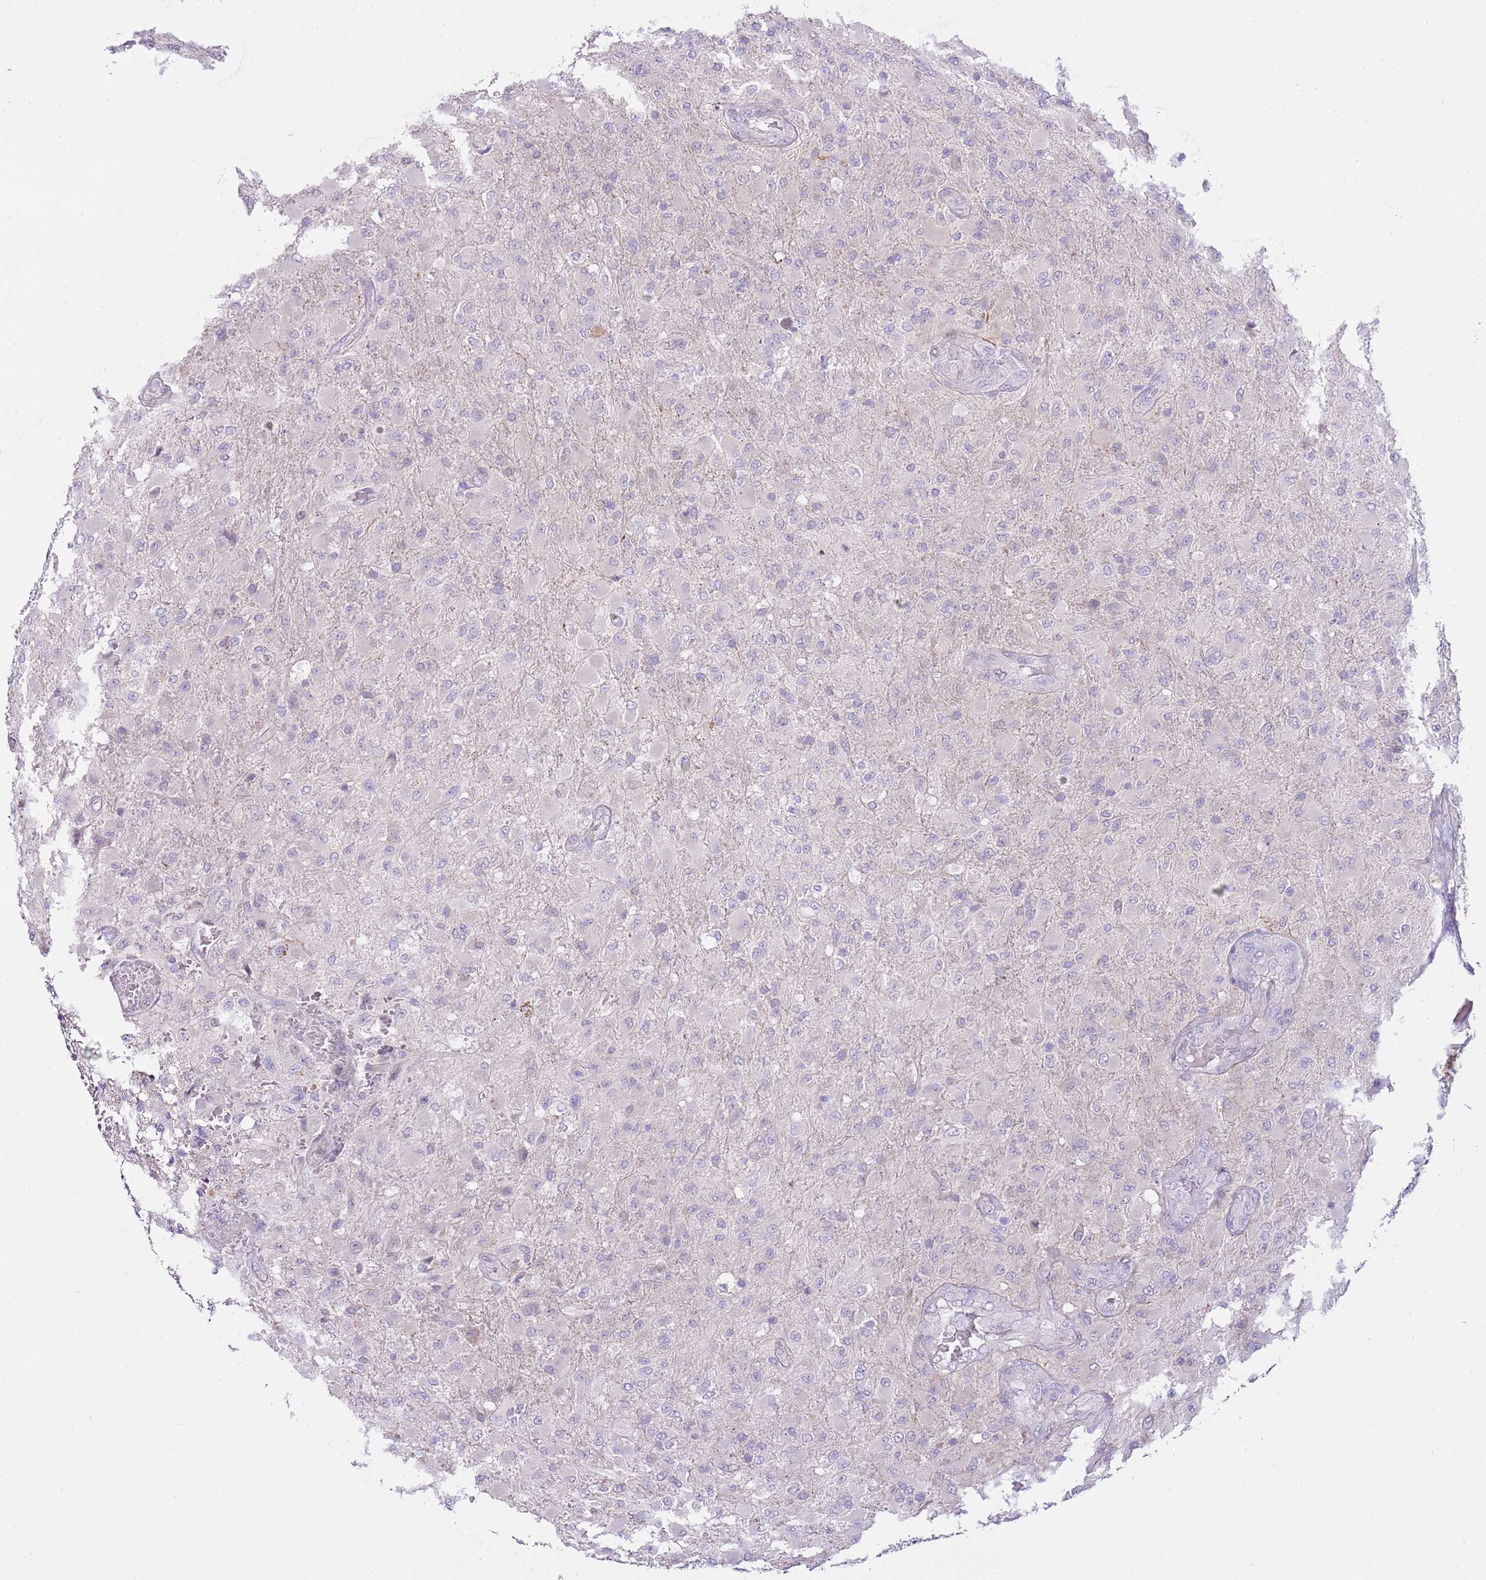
{"staining": {"intensity": "negative", "quantity": "none", "location": "none"}, "tissue": "glioma", "cell_type": "Tumor cells", "image_type": "cancer", "snomed": [{"axis": "morphology", "description": "Glioma, malignant, Low grade"}, {"axis": "topography", "description": "Brain"}], "caption": "Immunohistochemistry image of human malignant glioma (low-grade) stained for a protein (brown), which exhibits no positivity in tumor cells.", "gene": "FBRSL1", "patient": {"sex": "male", "age": 65}}